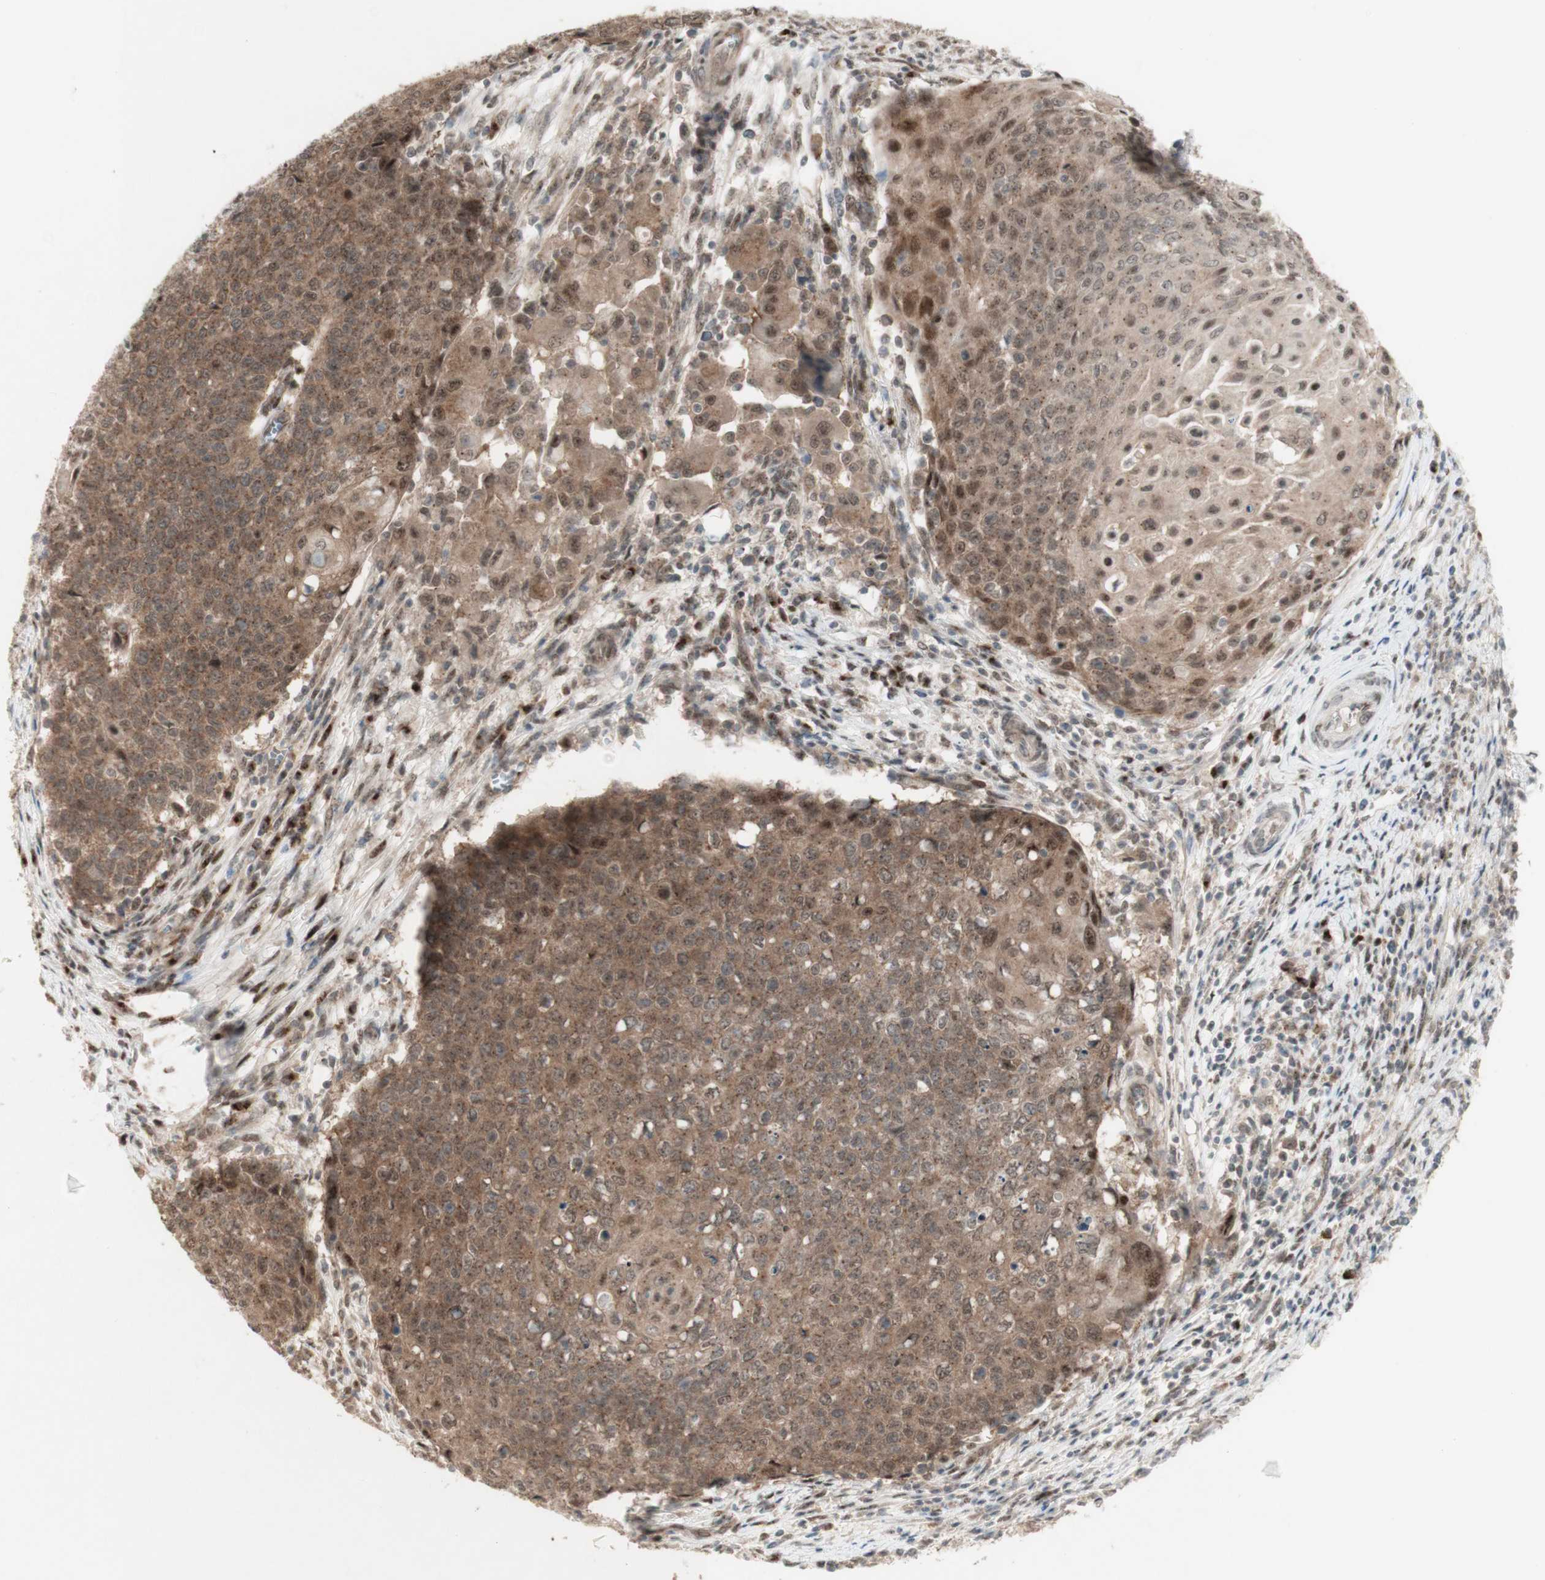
{"staining": {"intensity": "moderate", "quantity": ">75%", "location": "cytoplasmic/membranous"}, "tissue": "cervical cancer", "cell_type": "Tumor cells", "image_type": "cancer", "snomed": [{"axis": "morphology", "description": "Squamous cell carcinoma, NOS"}, {"axis": "topography", "description": "Cervix"}], "caption": "Squamous cell carcinoma (cervical) tissue shows moderate cytoplasmic/membranous staining in about >75% of tumor cells, visualized by immunohistochemistry.", "gene": "CYLD", "patient": {"sex": "female", "age": 39}}